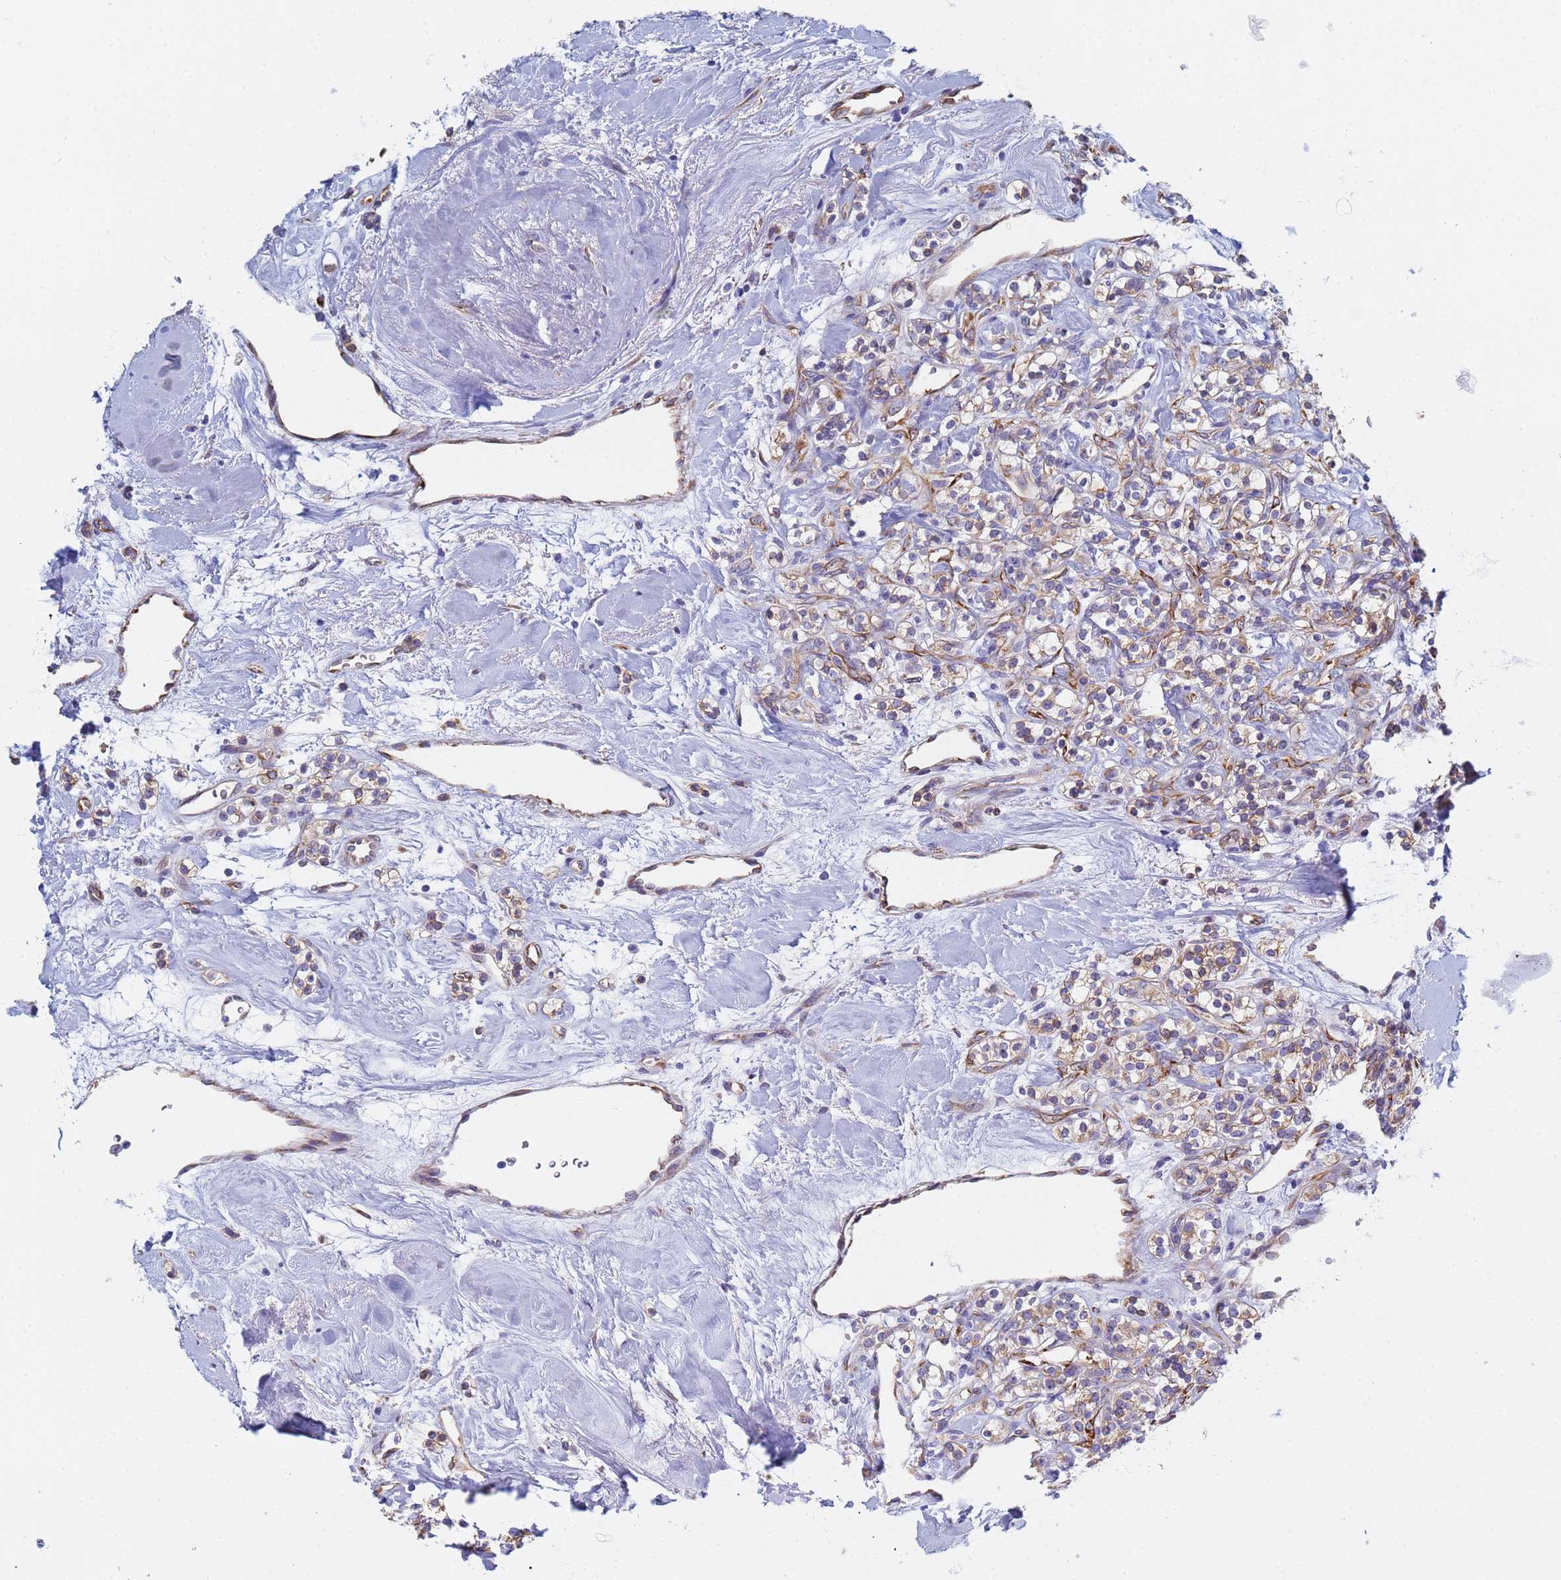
{"staining": {"intensity": "weak", "quantity": "25%-75%", "location": "cytoplasmic/membranous"}, "tissue": "renal cancer", "cell_type": "Tumor cells", "image_type": "cancer", "snomed": [{"axis": "morphology", "description": "Adenocarcinoma, NOS"}, {"axis": "topography", "description": "Kidney"}], "caption": "Protein staining shows weak cytoplasmic/membranous staining in about 25%-75% of tumor cells in renal adenocarcinoma. Ihc stains the protein in brown and the nuclei are stained blue.", "gene": "GDAP2", "patient": {"sex": "male", "age": 77}}